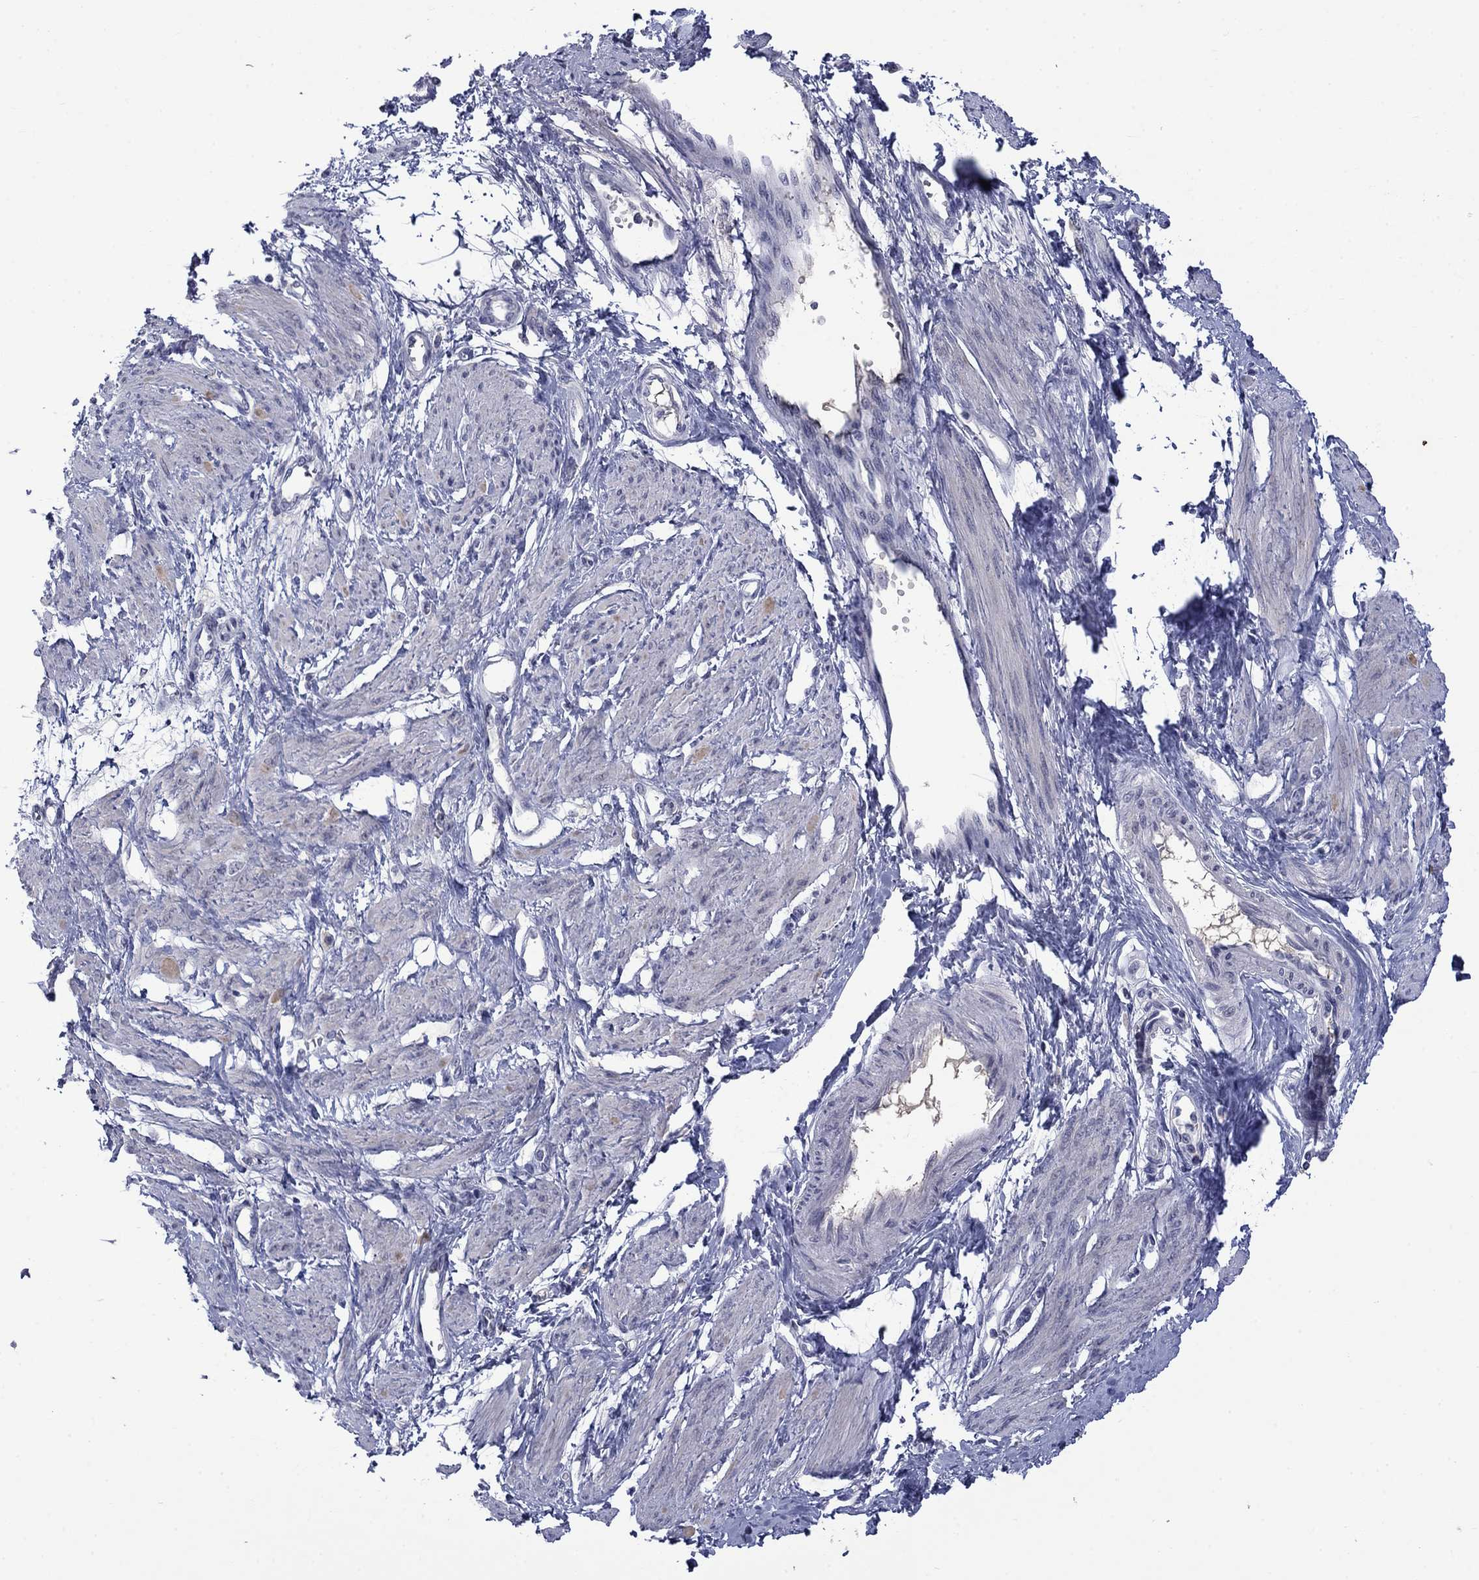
{"staining": {"intensity": "negative", "quantity": "none", "location": "none"}, "tissue": "smooth muscle", "cell_type": "Smooth muscle cells", "image_type": "normal", "snomed": [{"axis": "morphology", "description": "Normal tissue, NOS"}, {"axis": "topography", "description": "Smooth muscle"}, {"axis": "topography", "description": "Uterus"}], "caption": "Smooth muscle stained for a protein using IHC reveals no staining smooth muscle cells.", "gene": "NSMF", "patient": {"sex": "female", "age": 39}}